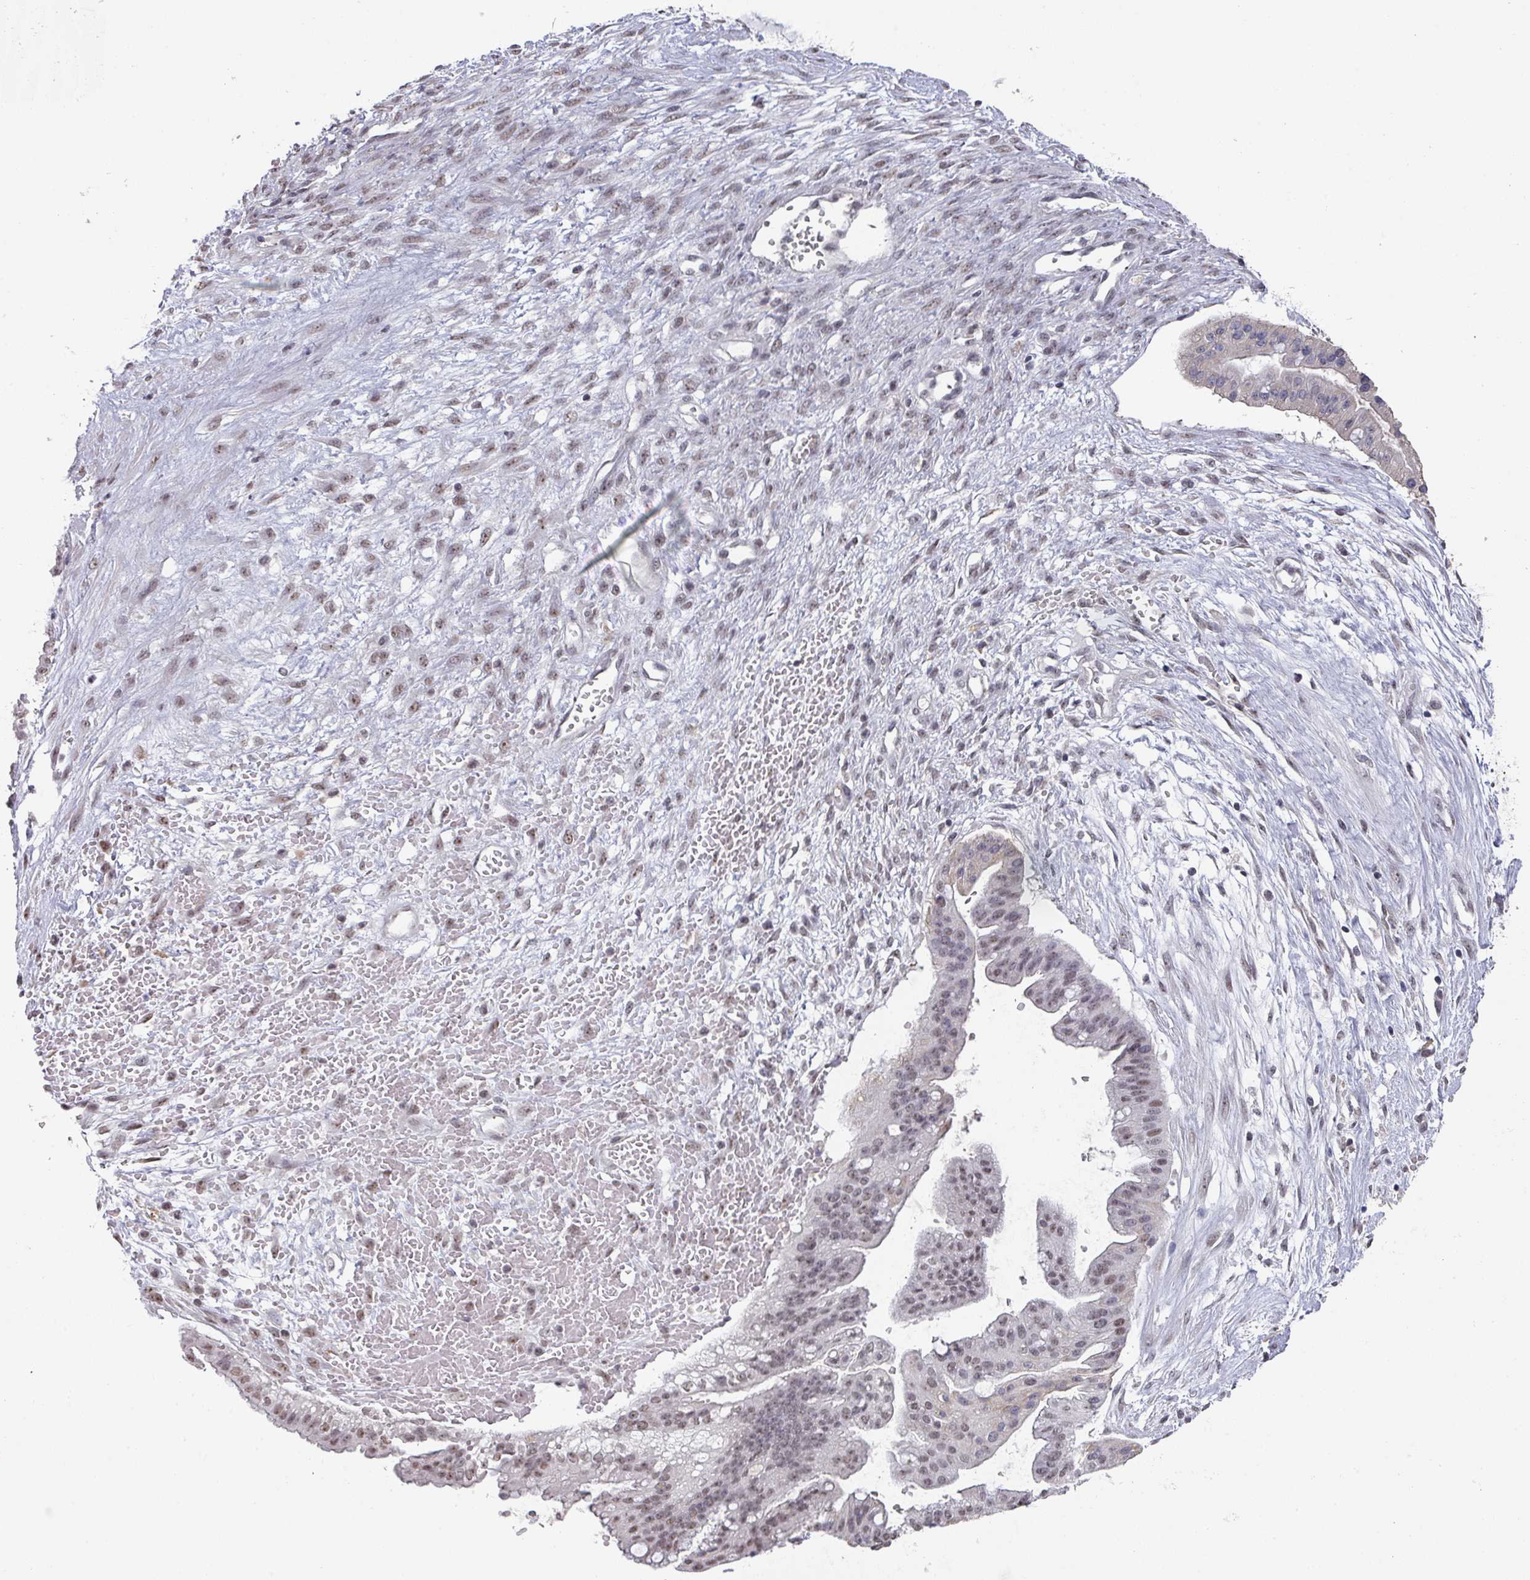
{"staining": {"intensity": "weak", "quantity": "25%-75%", "location": "nuclear"}, "tissue": "ovarian cancer", "cell_type": "Tumor cells", "image_type": "cancer", "snomed": [{"axis": "morphology", "description": "Cystadenocarcinoma, mucinous, NOS"}, {"axis": "topography", "description": "Ovary"}], "caption": "This micrograph exhibits IHC staining of human mucinous cystadenocarcinoma (ovarian), with low weak nuclear staining in approximately 25%-75% of tumor cells.", "gene": "ZNF654", "patient": {"sex": "female", "age": 73}}